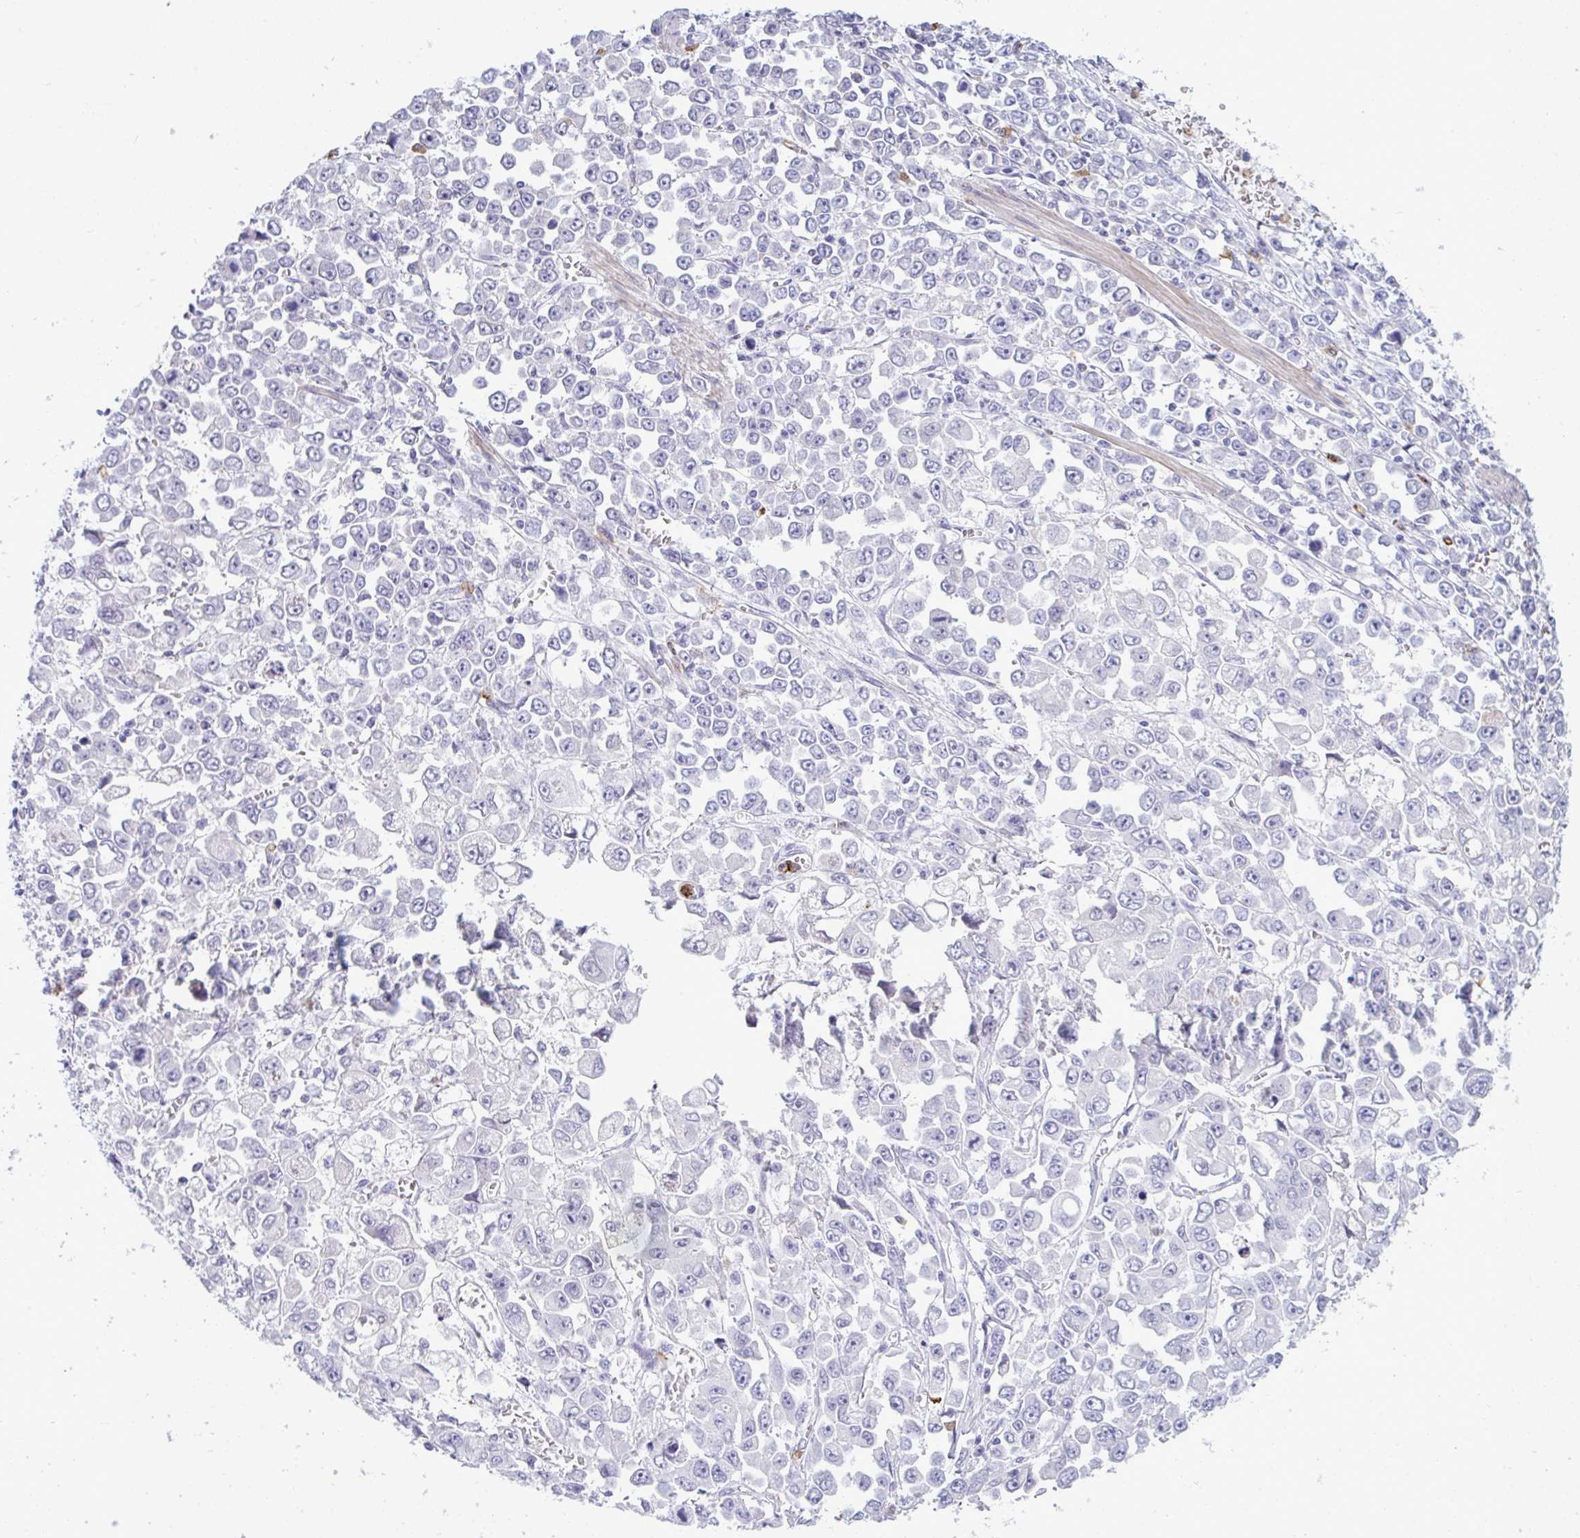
{"staining": {"intensity": "negative", "quantity": "none", "location": "none"}, "tissue": "stomach cancer", "cell_type": "Tumor cells", "image_type": "cancer", "snomed": [{"axis": "morphology", "description": "Adenocarcinoma, NOS"}, {"axis": "topography", "description": "Stomach, upper"}], "caption": "This is an immunohistochemistry micrograph of human adenocarcinoma (stomach). There is no positivity in tumor cells.", "gene": "ARHGAP42", "patient": {"sex": "male", "age": 70}}